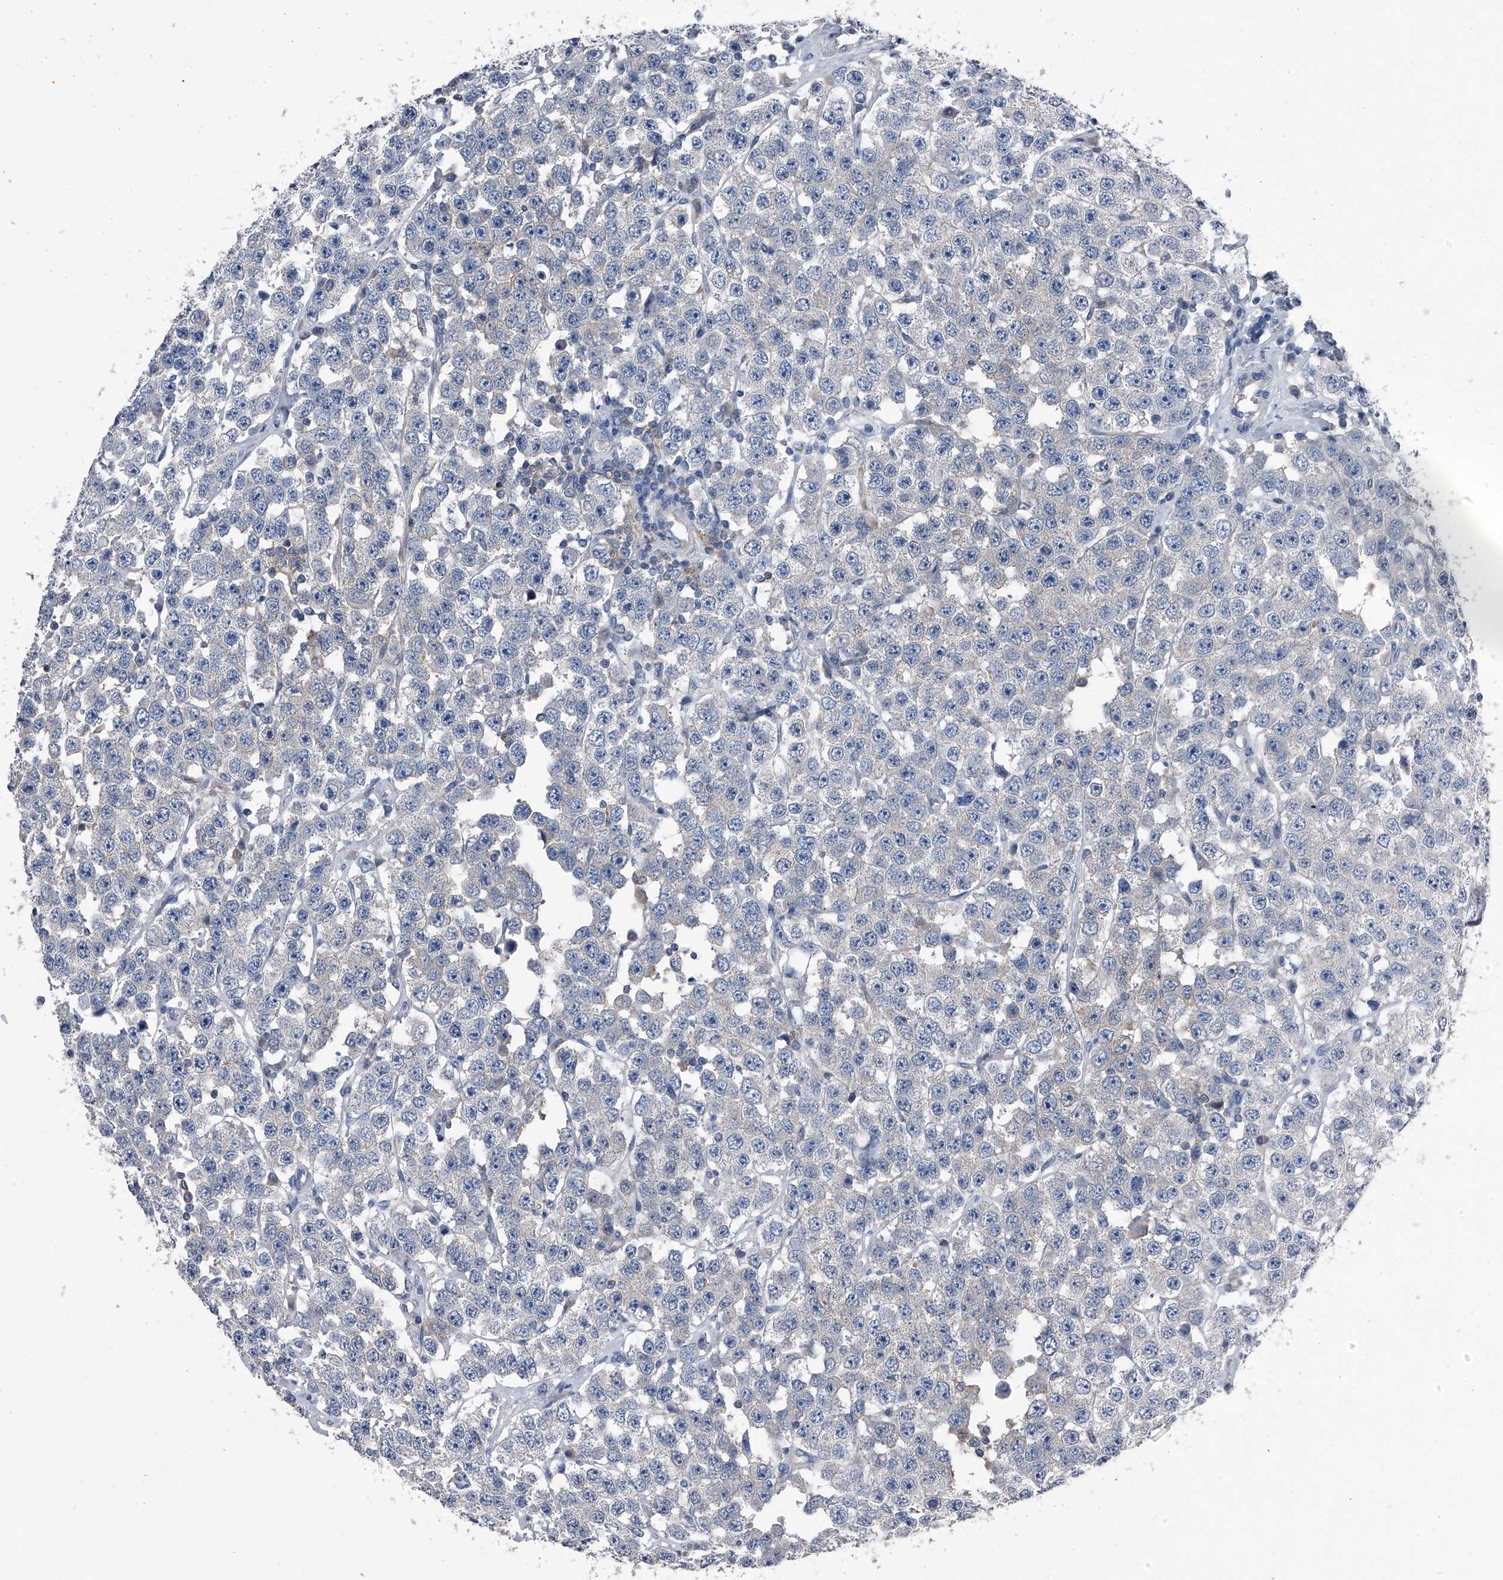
{"staining": {"intensity": "negative", "quantity": "none", "location": "none"}, "tissue": "testis cancer", "cell_type": "Tumor cells", "image_type": "cancer", "snomed": [{"axis": "morphology", "description": "Seminoma, NOS"}, {"axis": "topography", "description": "Testis"}], "caption": "The image demonstrates no staining of tumor cells in testis cancer. (Brightfield microscopy of DAB IHC at high magnification).", "gene": "KIF13A", "patient": {"sex": "male", "age": 28}}